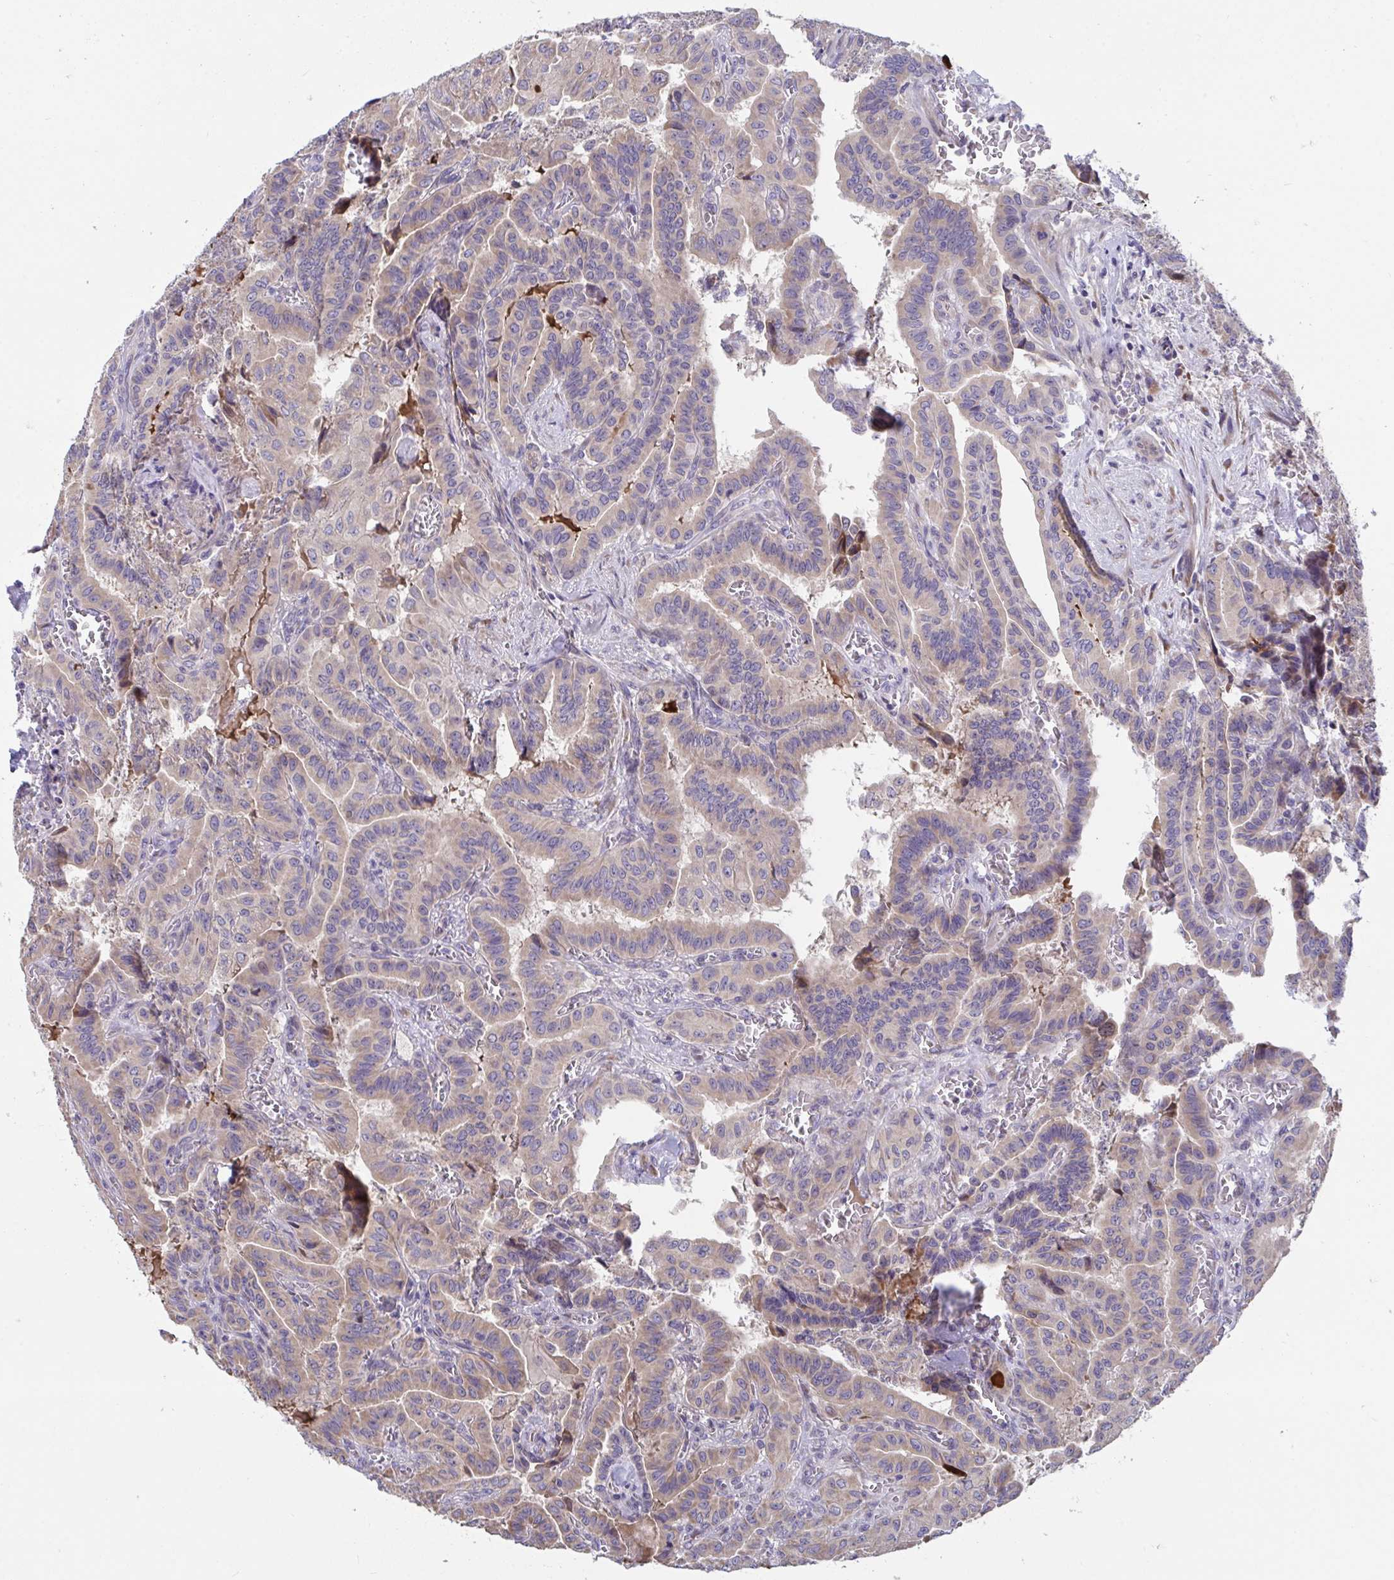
{"staining": {"intensity": "moderate", "quantity": ">75%", "location": "cytoplasmic/membranous"}, "tissue": "thyroid cancer", "cell_type": "Tumor cells", "image_type": "cancer", "snomed": [{"axis": "morphology", "description": "Papillary adenocarcinoma, NOS"}, {"axis": "morphology", "description": "Papillary adenoma metastatic"}, {"axis": "topography", "description": "Thyroid gland"}], "caption": "Protein expression analysis of human papillary adenoma metastatic (thyroid) reveals moderate cytoplasmic/membranous staining in approximately >75% of tumor cells. The protein is shown in brown color, while the nuclei are stained blue.", "gene": "SUSD4", "patient": {"sex": "male", "age": 87}}